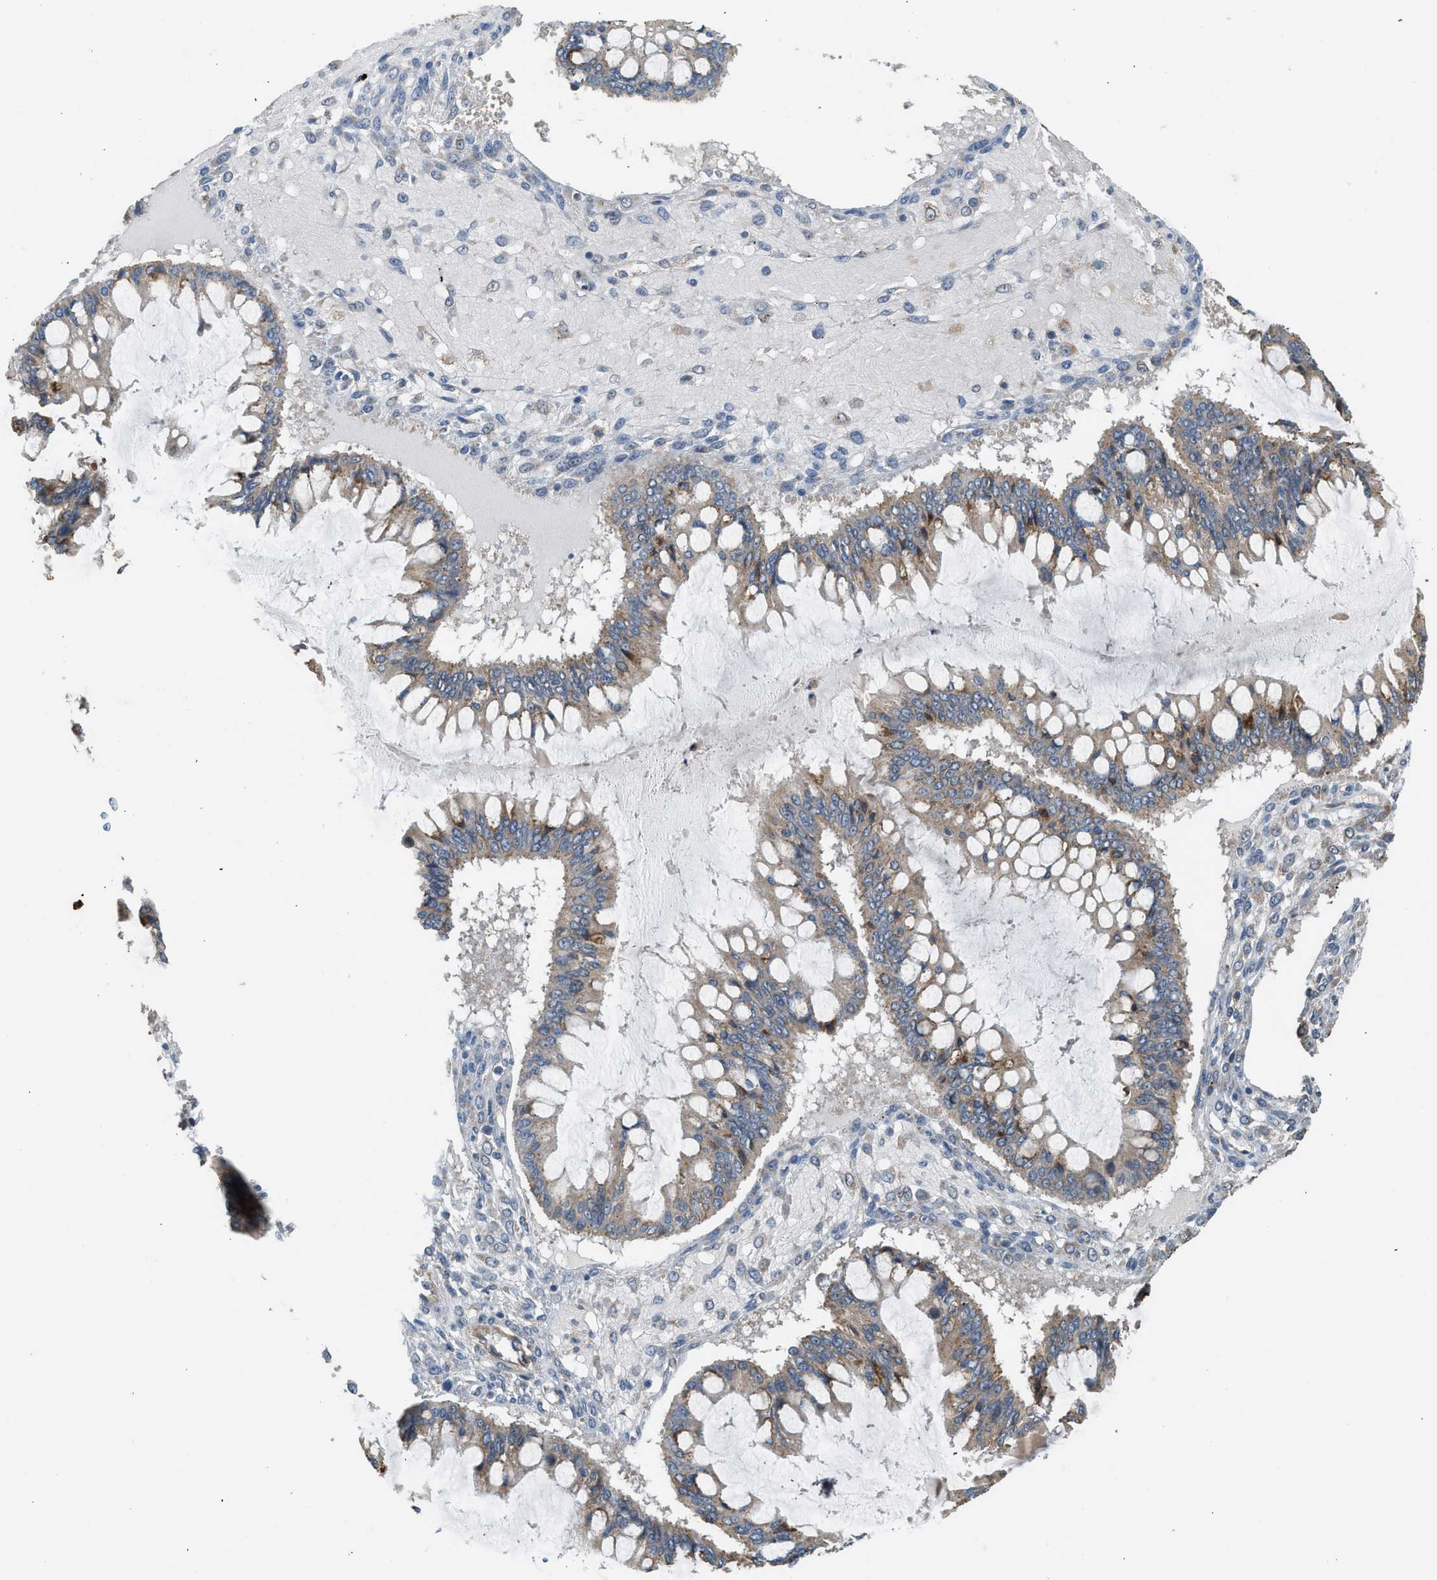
{"staining": {"intensity": "moderate", "quantity": "25%-75%", "location": "cytoplasmic/membranous"}, "tissue": "ovarian cancer", "cell_type": "Tumor cells", "image_type": "cancer", "snomed": [{"axis": "morphology", "description": "Cystadenocarcinoma, mucinous, NOS"}, {"axis": "topography", "description": "Ovary"}], "caption": "IHC of human mucinous cystadenocarcinoma (ovarian) reveals medium levels of moderate cytoplasmic/membranous expression in approximately 25%-75% of tumor cells.", "gene": "STARD3", "patient": {"sex": "female", "age": 73}}